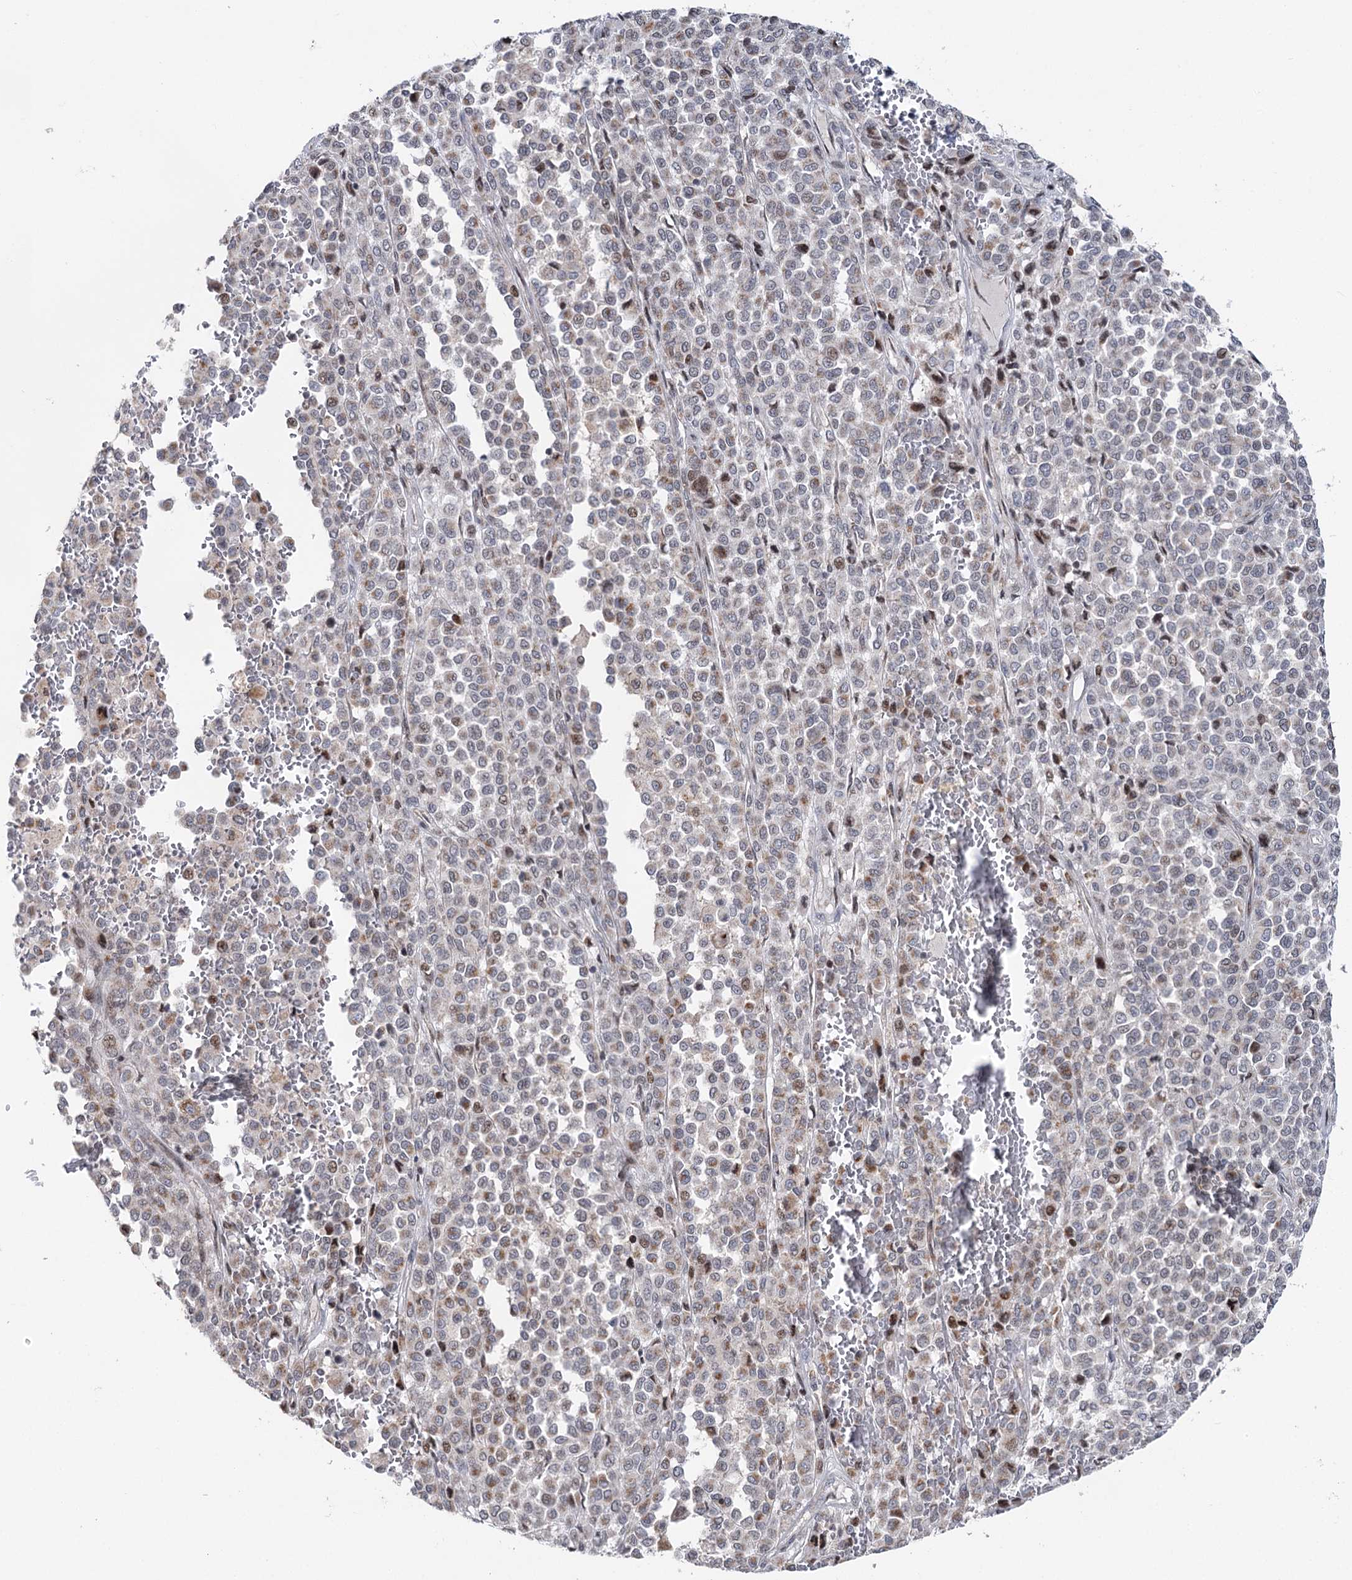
{"staining": {"intensity": "moderate", "quantity": ">75%", "location": "cytoplasmic/membranous,nuclear"}, "tissue": "melanoma", "cell_type": "Tumor cells", "image_type": "cancer", "snomed": [{"axis": "morphology", "description": "Malignant melanoma, Metastatic site"}, {"axis": "topography", "description": "Pancreas"}], "caption": "Melanoma stained with a protein marker demonstrates moderate staining in tumor cells.", "gene": "PTGR1", "patient": {"sex": "female", "age": 30}}